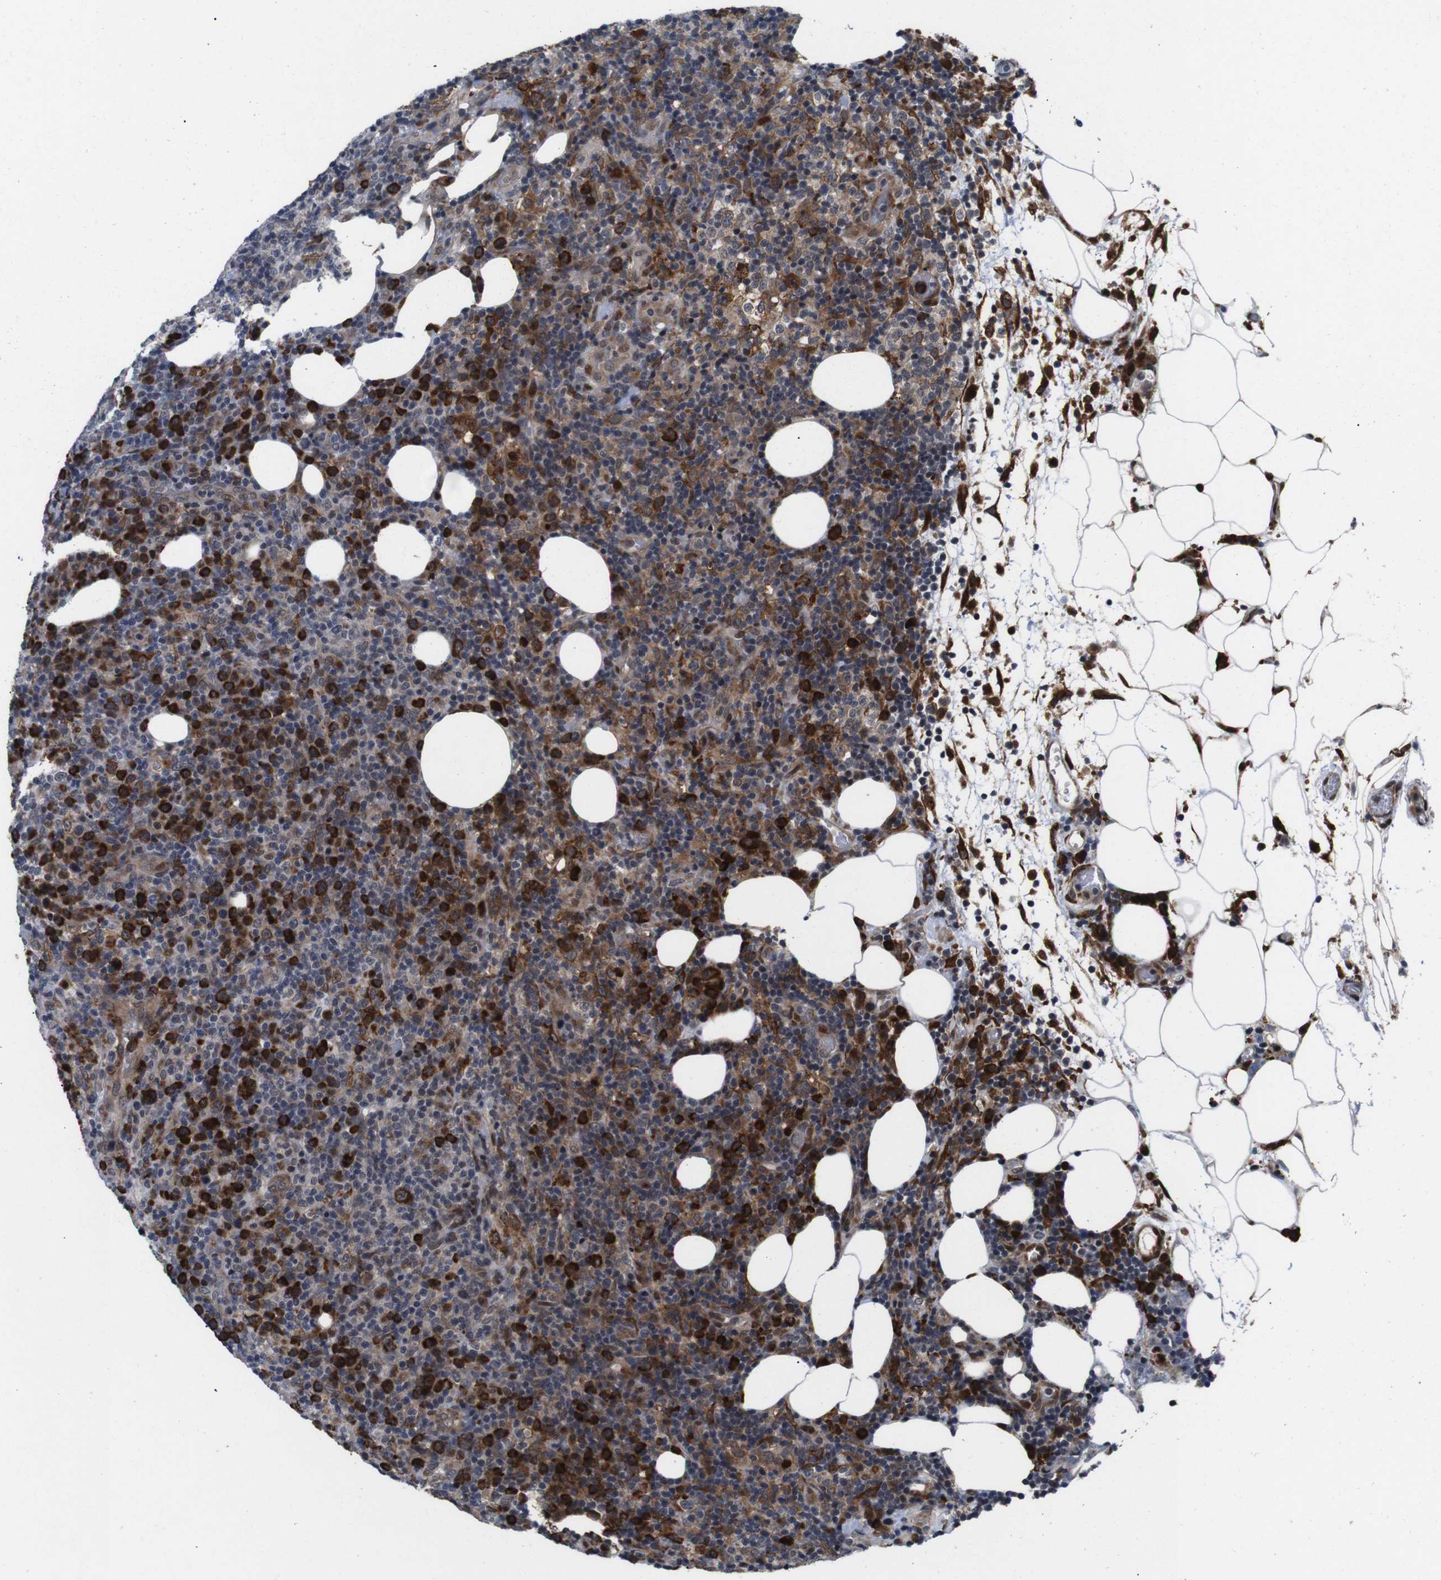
{"staining": {"intensity": "moderate", "quantity": "25%-75%", "location": "cytoplasmic/membranous"}, "tissue": "lymphoma", "cell_type": "Tumor cells", "image_type": "cancer", "snomed": [{"axis": "morphology", "description": "Malignant lymphoma, non-Hodgkin's type, High grade"}, {"axis": "topography", "description": "Lymph node"}], "caption": "Immunohistochemistry of lymphoma exhibits medium levels of moderate cytoplasmic/membranous positivity in approximately 25%-75% of tumor cells.", "gene": "EIF4G1", "patient": {"sex": "female", "age": 76}}